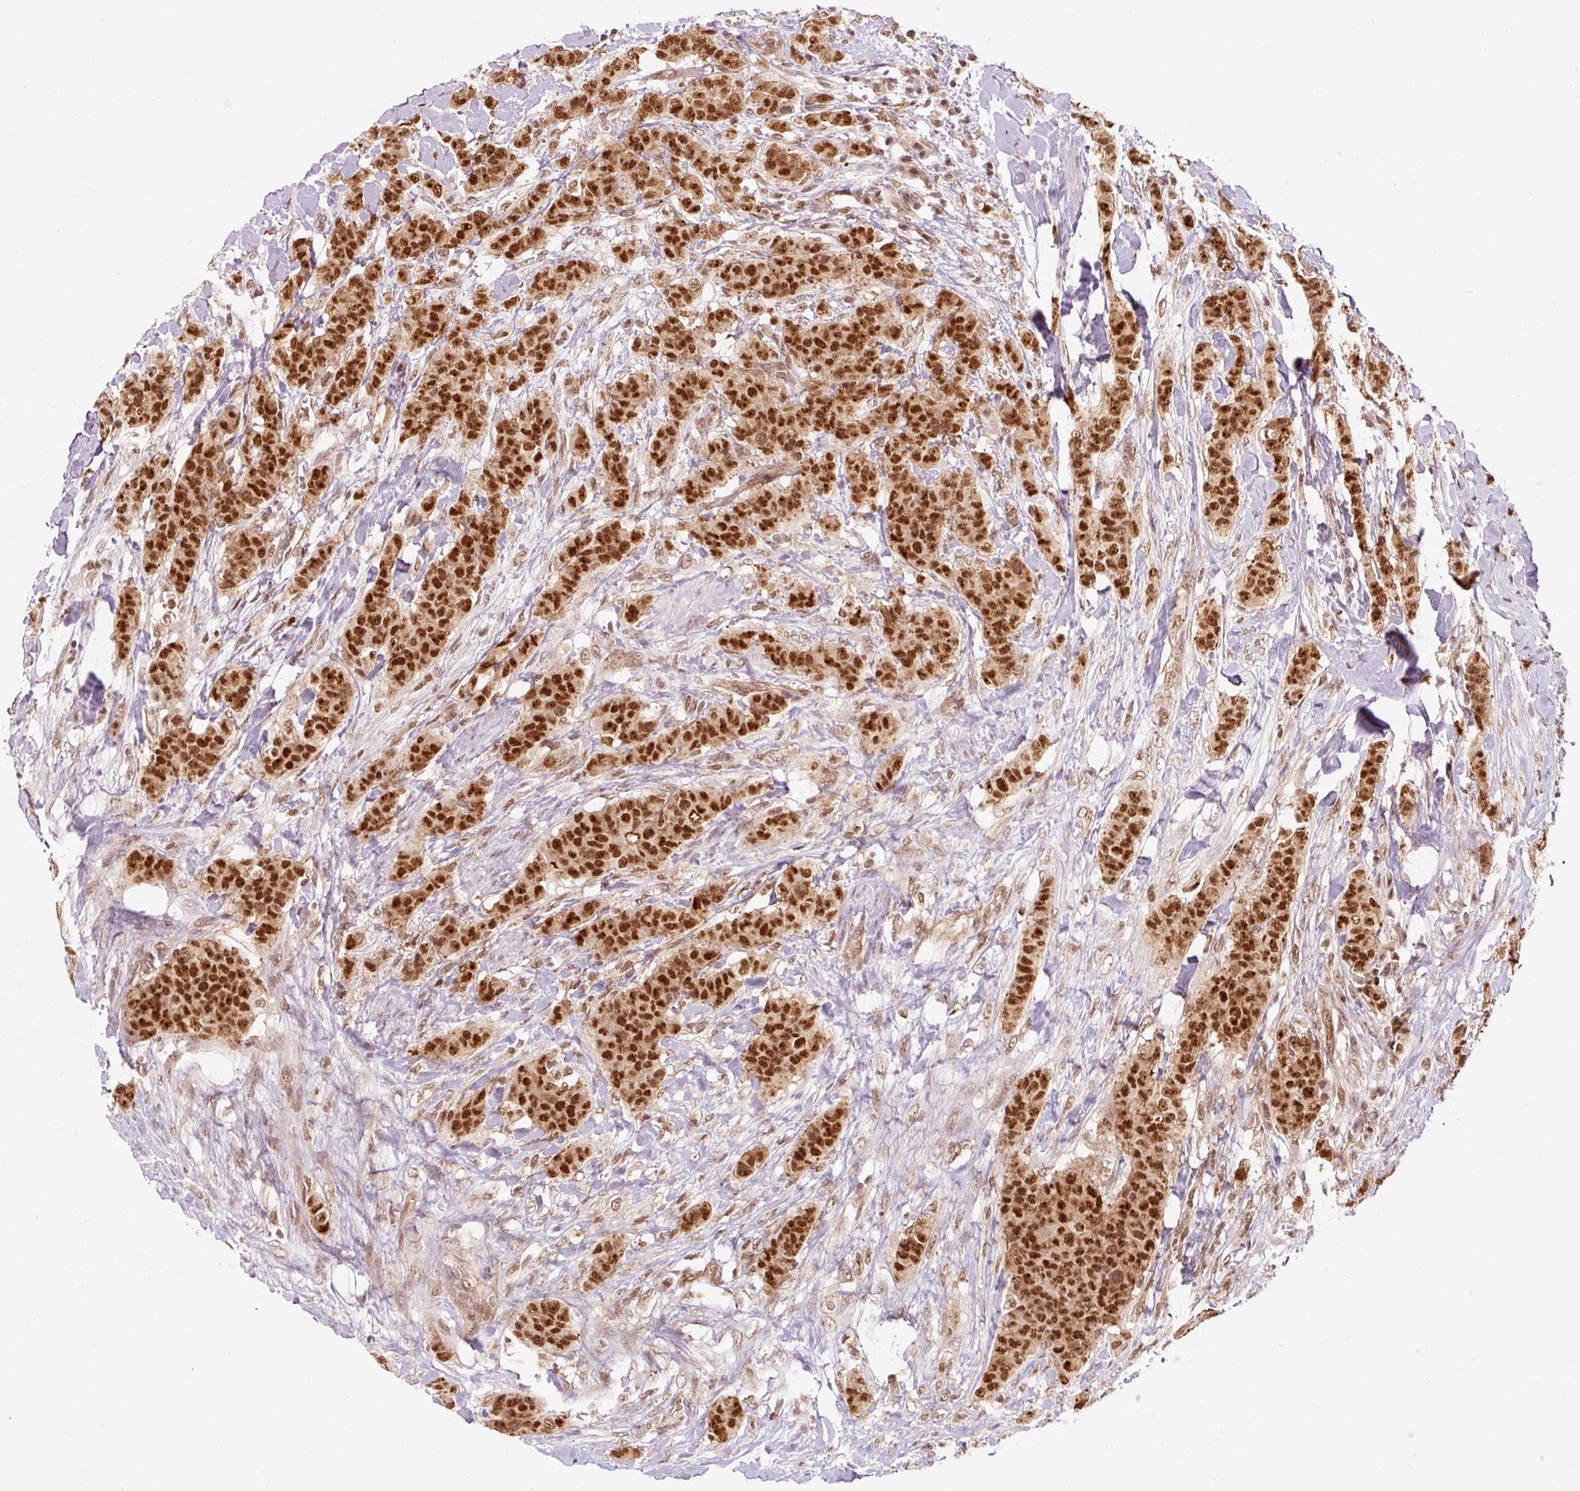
{"staining": {"intensity": "strong", "quantity": ">75%", "location": "nuclear"}, "tissue": "breast cancer", "cell_type": "Tumor cells", "image_type": "cancer", "snomed": [{"axis": "morphology", "description": "Duct carcinoma"}, {"axis": "topography", "description": "Breast"}], "caption": "IHC (DAB) staining of human breast cancer reveals strong nuclear protein staining in approximately >75% of tumor cells.", "gene": "CSTF1", "patient": {"sex": "female", "age": 40}}